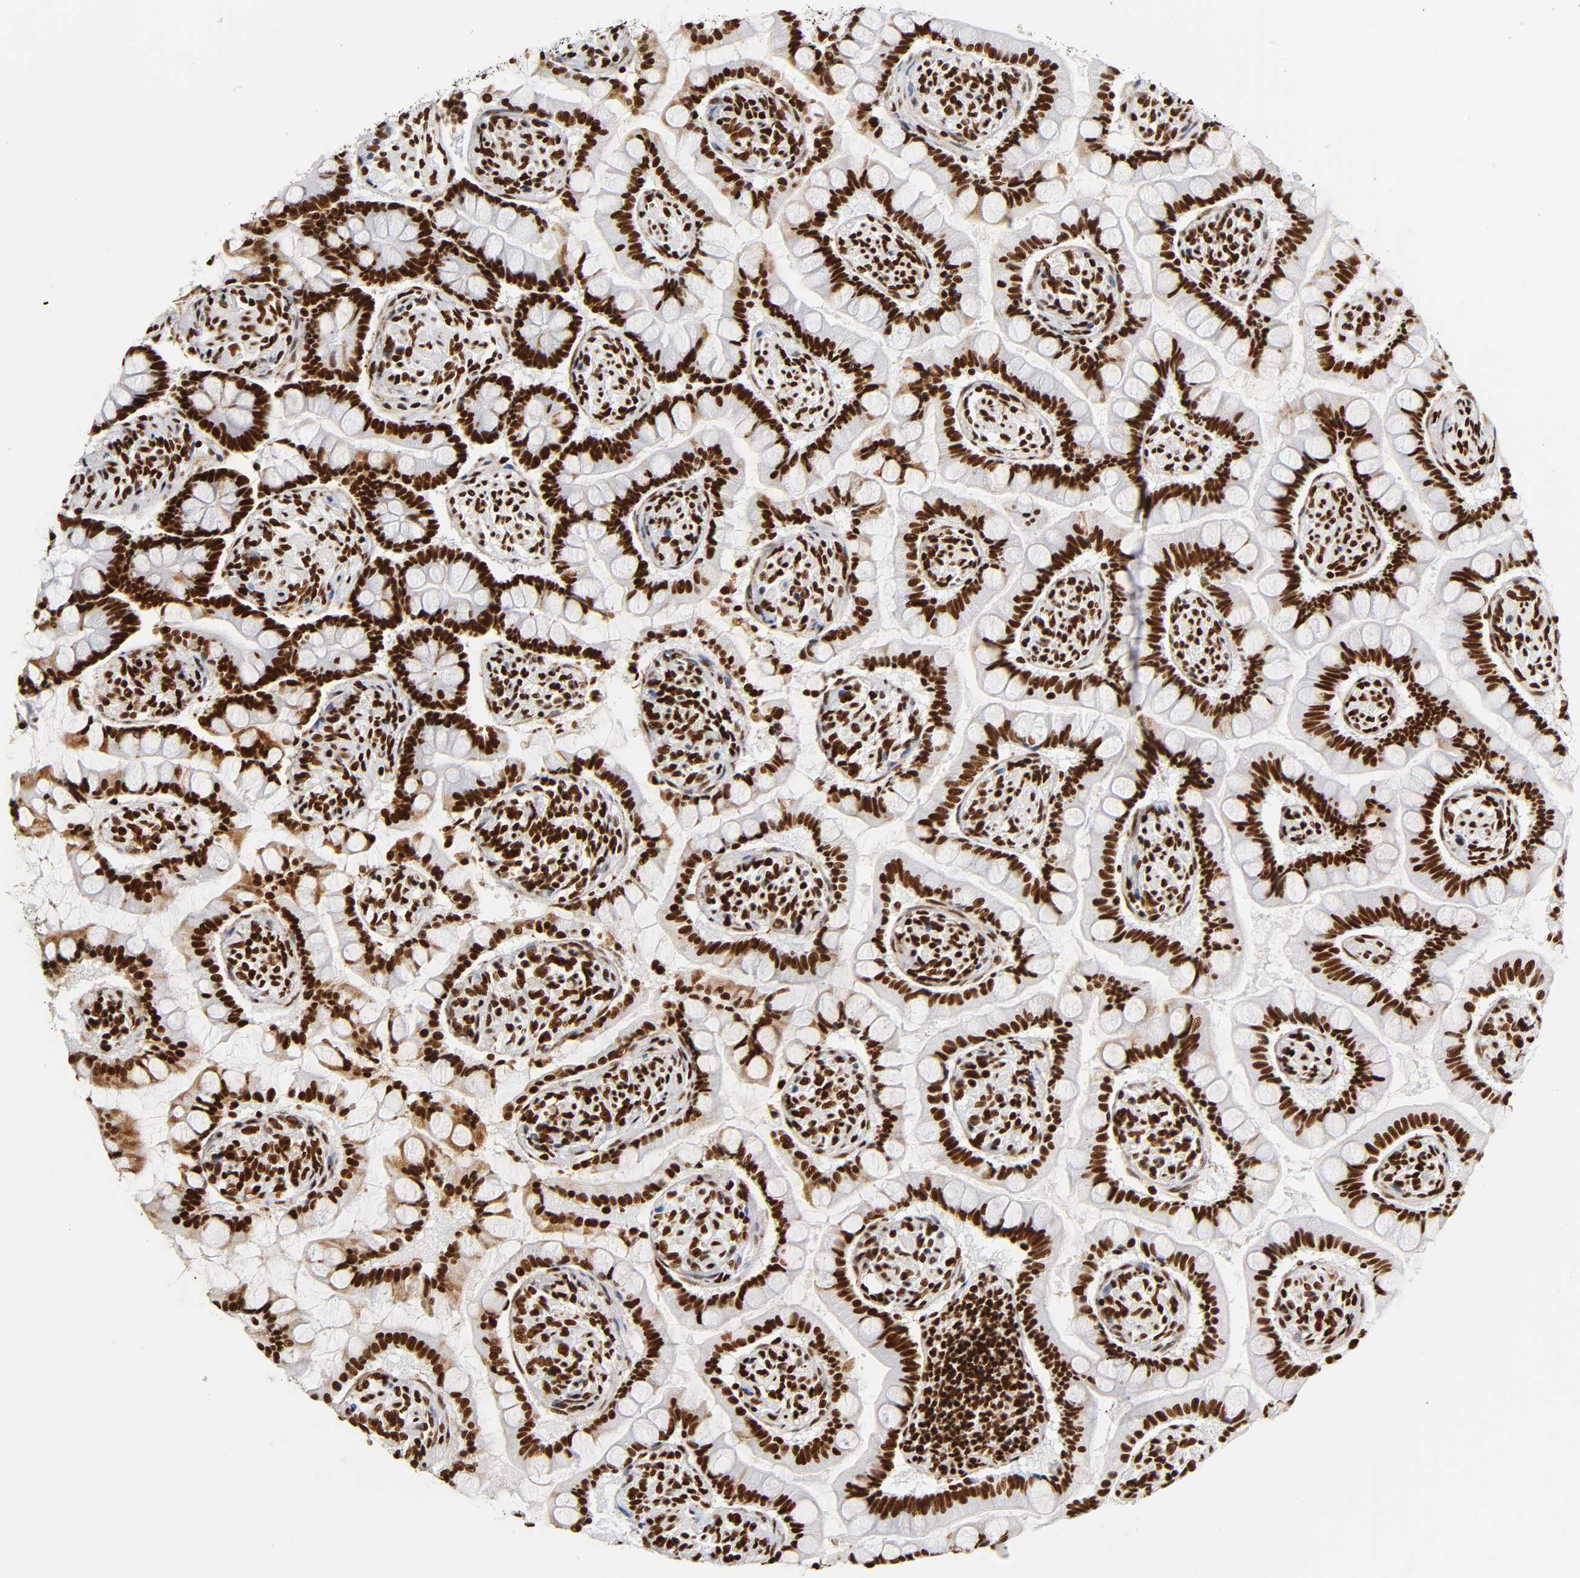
{"staining": {"intensity": "strong", "quantity": ">75%", "location": "nuclear"}, "tissue": "small intestine", "cell_type": "Glandular cells", "image_type": "normal", "snomed": [{"axis": "morphology", "description": "Normal tissue, NOS"}, {"axis": "topography", "description": "Small intestine"}], "caption": "Protein expression analysis of normal small intestine shows strong nuclear expression in about >75% of glandular cells.", "gene": "XRCC6", "patient": {"sex": "male", "age": 41}}